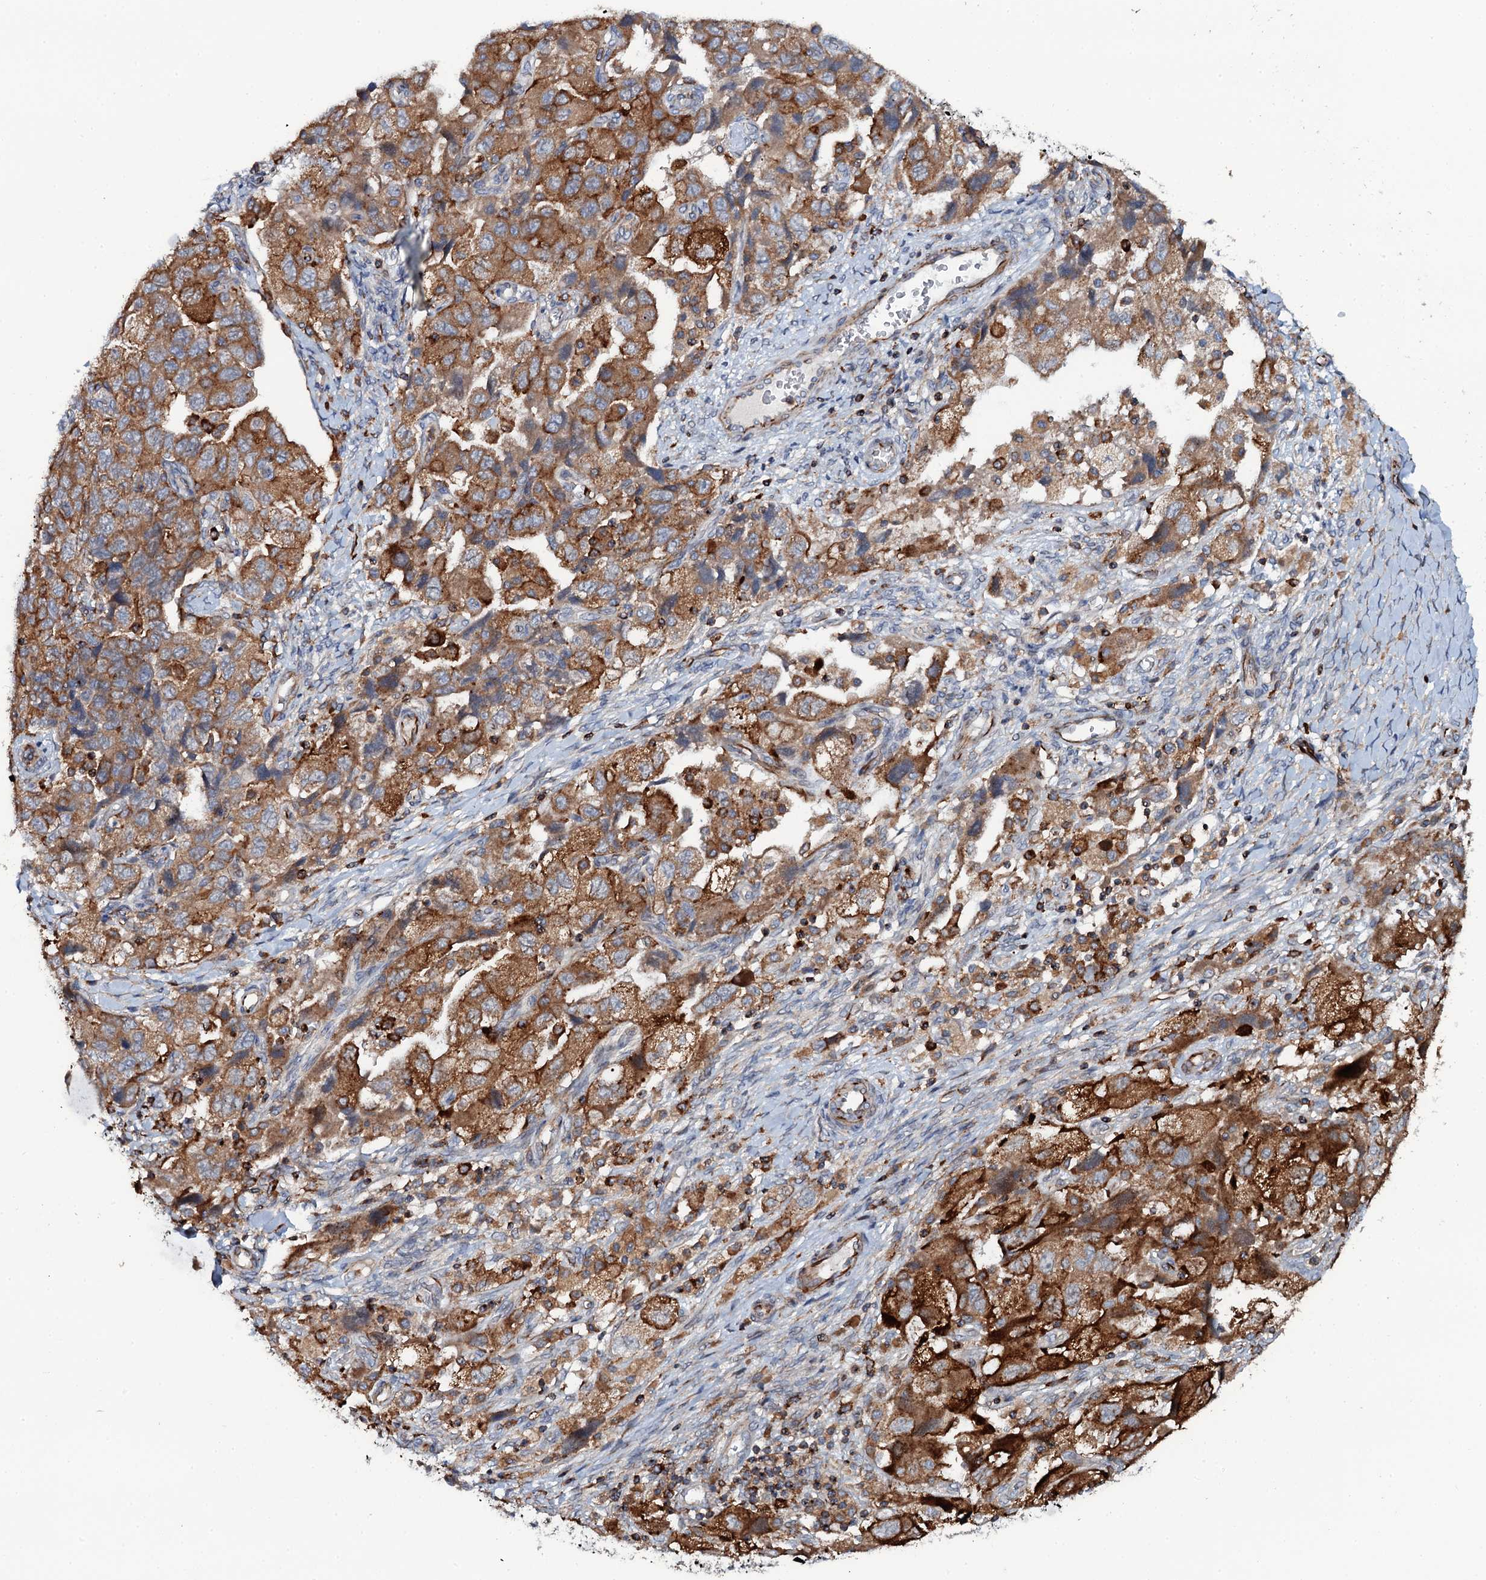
{"staining": {"intensity": "strong", "quantity": ">75%", "location": "cytoplasmic/membranous"}, "tissue": "ovarian cancer", "cell_type": "Tumor cells", "image_type": "cancer", "snomed": [{"axis": "morphology", "description": "Carcinoma, NOS"}, {"axis": "morphology", "description": "Cystadenocarcinoma, serous, NOS"}, {"axis": "topography", "description": "Ovary"}], "caption": "The micrograph exhibits staining of ovarian cancer, revealing strong cytoplasmic/membranous protein positivity (brown color) within tumor cells.", "gene": "VAMP8", "patient": {"sex": "female", "age": 69}}